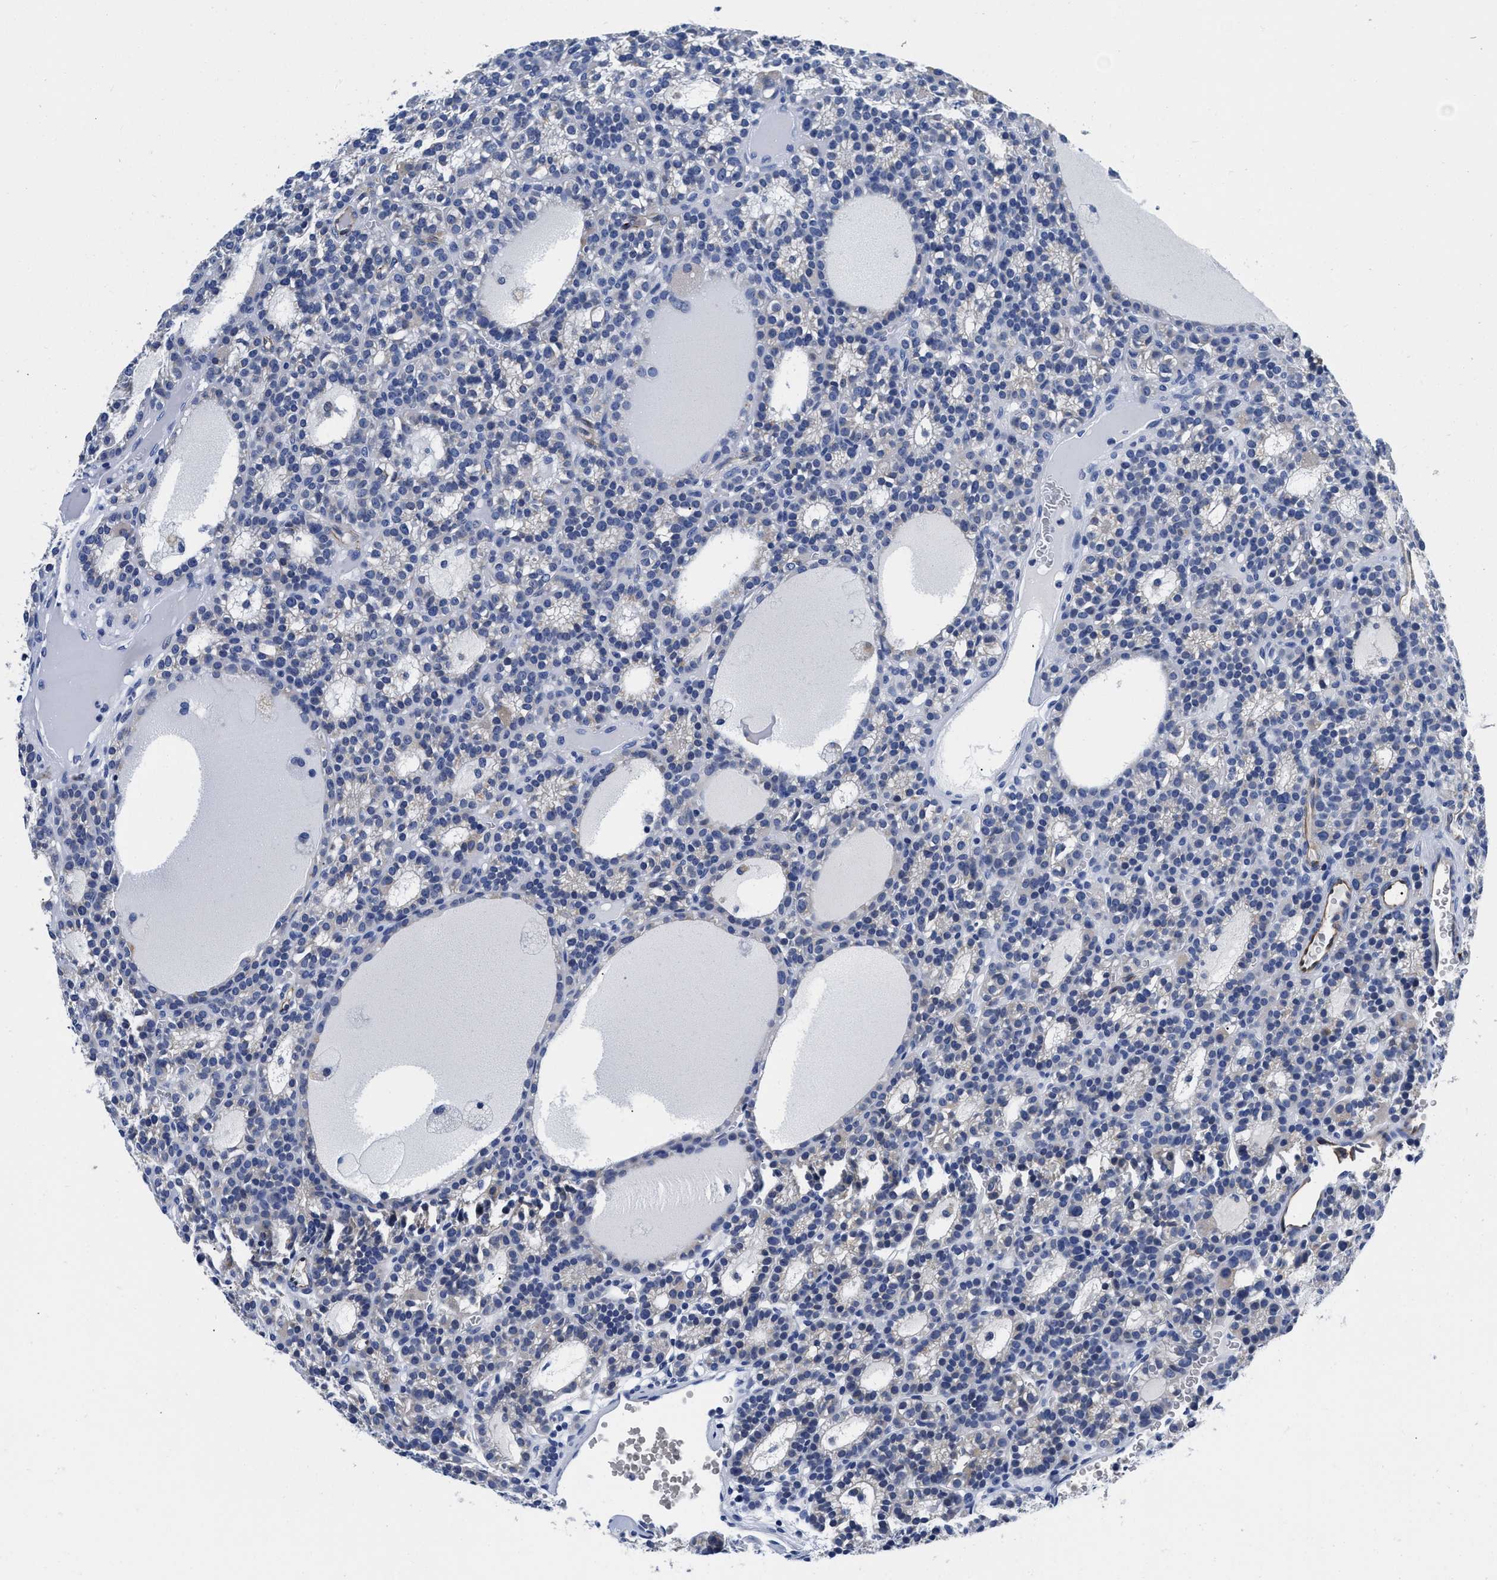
{"staining": {"intensity": "negative", "quantity": "none", "location": "none"}, "tissue": "parathyroid gland", "cell_type": "Glandular cells", "image_type": "normal", "snomed": [{"axis": "morphology", "description": "Normal tissue, NOS"}, {"axis": "morphology", "description": "Adenoma, NOS"}, {"axis": "topography", "description": "Parathyroid gland"}], "caption": "DAB immunohistochemical staining of unremarkable human parathyroid gland demonstrates no significant staining in glandular cells.", "gene": "SLC35F1", "patient": {"sex": "female", "age": 58}}